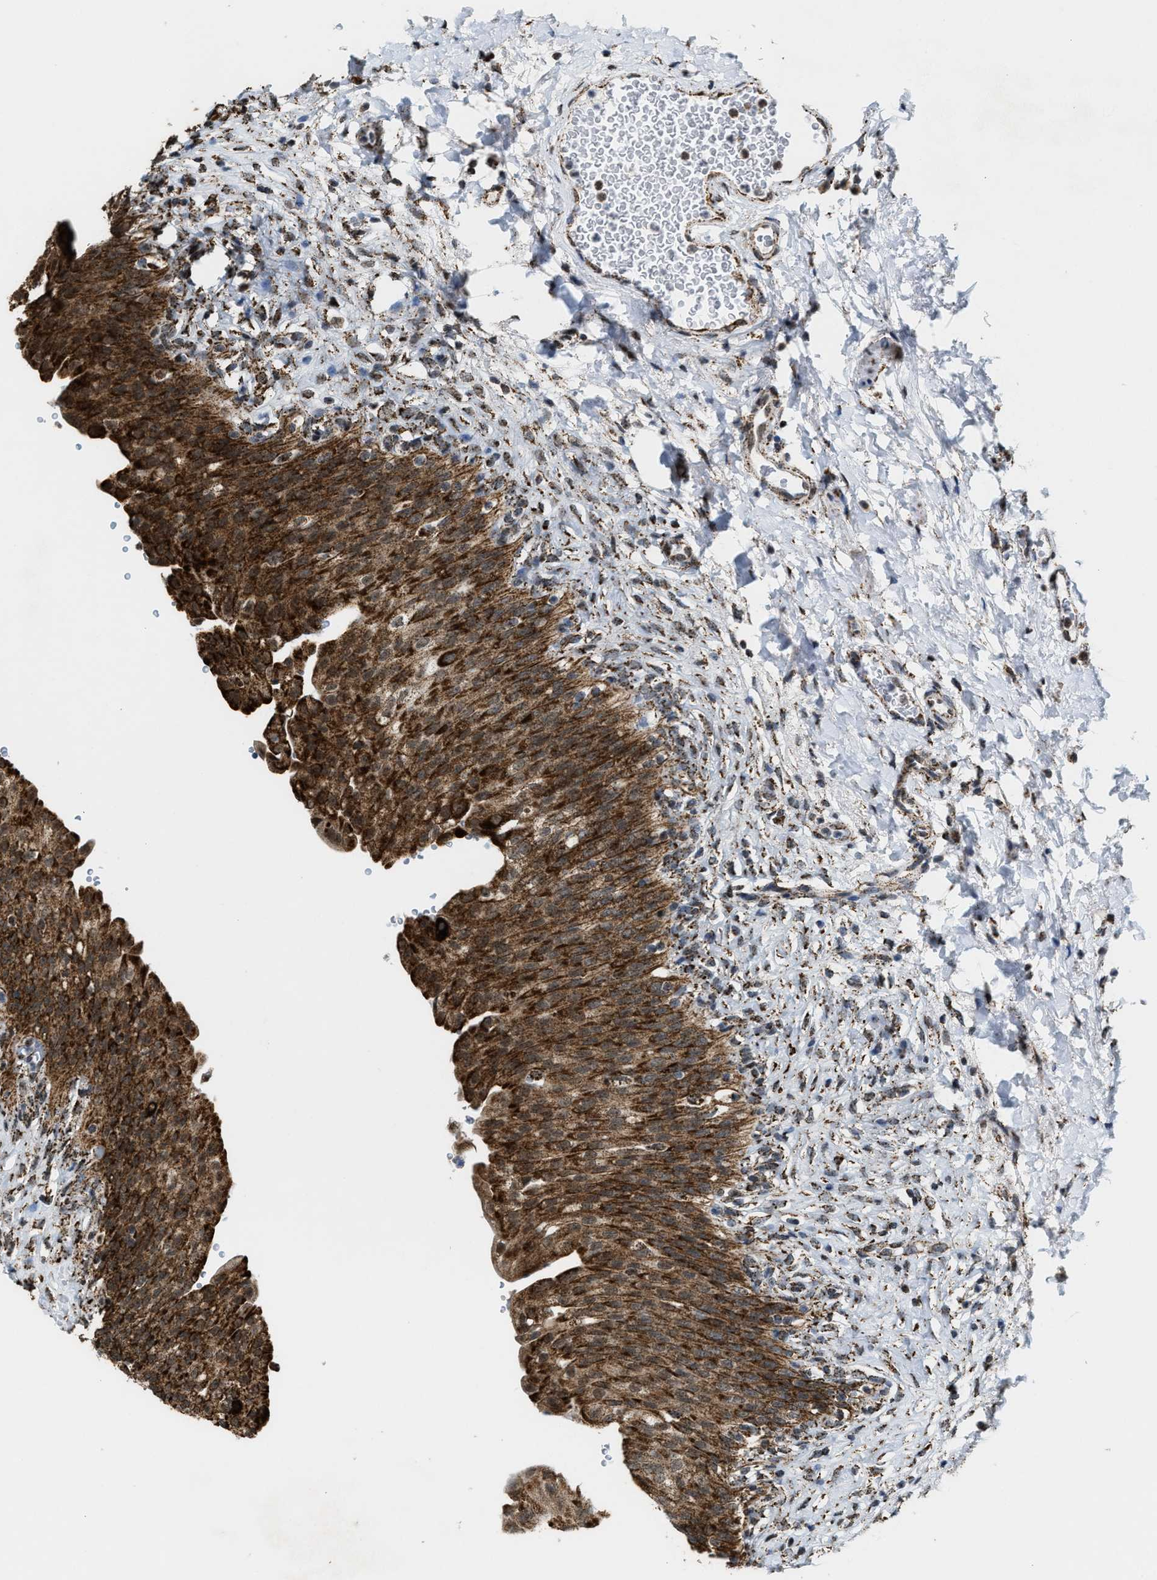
{"staining": {"intensity": "strong", "quantity": ">75%", "location": "cytoplasmic/membranous"}, "tissue": "urinary bladder", "cell_type": "Urothelial cells", "image_type": "normal", "snomed": [{"axis": "morphology", "description": "Urothelial carcinoma, High grade"}, {"axis": "topography", "description": "Urinary bladder"}], "caption": "Immunohistochemistry (IHC) staining of unremarkable urinary bladder, which reveals high levels of strong cytoplasmic/membranous positivity in approximately >75% of urothelial cells indicating strong cytoplasmic/membranous protein staining. The staining was performed using DAB (brown) for protein detection and nuclei were counterstained in hematoxylin (blue).", "gene": "HIBADH", "patient": {"sex": "male", "age": 46}}